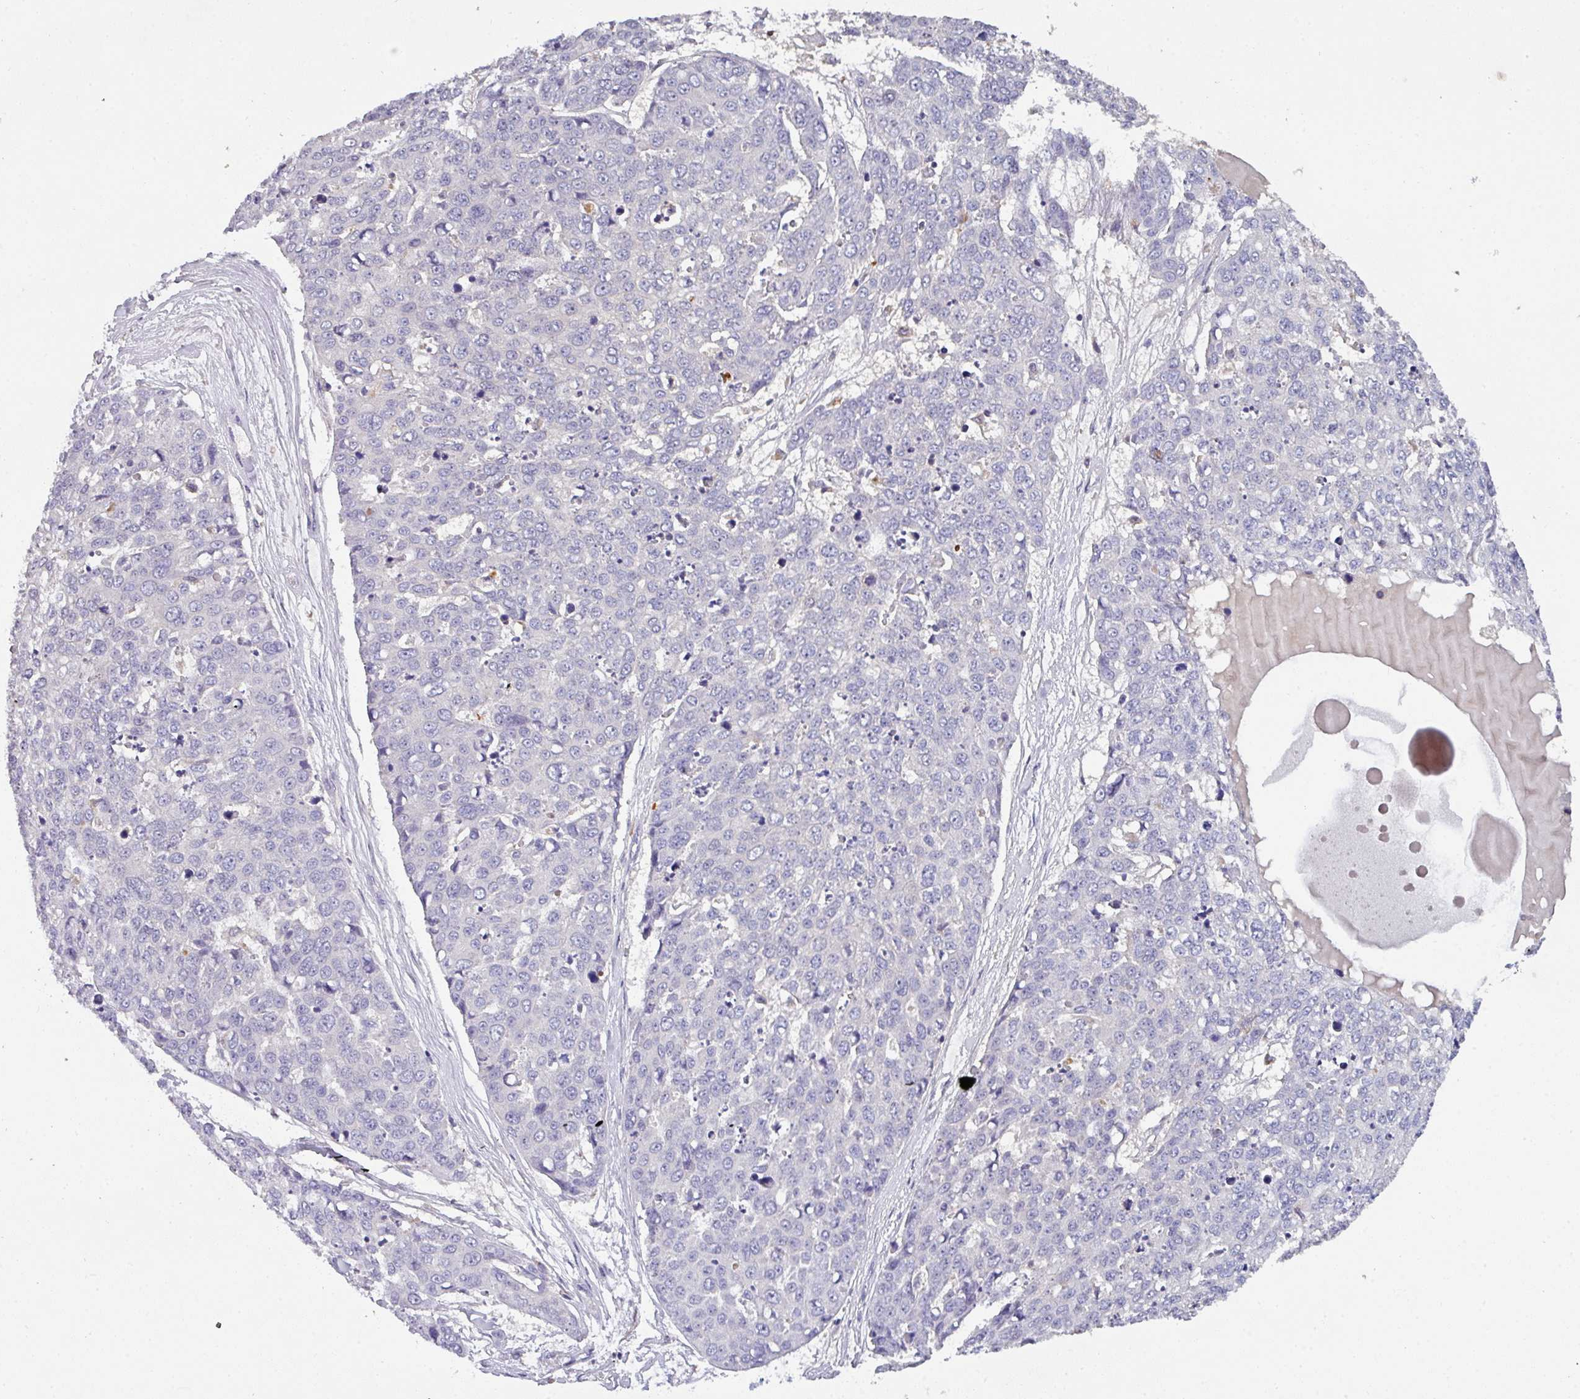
{"staining": {"intensity": "negative", "quantity": "none", "location": "none"}, "tissue": "skin cancer", "cell_type": "Tumor cells", "image_type": "cancer", "snomed": [{"axis": "morphology", "description": "Squamous cell carcinoma, NOS"}, {"axis": "topography", "description": "Skin"}], "caption": "Tumor cells show no significant expression in skin squamous cell carcinoma.", "gene": "AEBP2", "patient": {"sex": "female", "age": 44}}